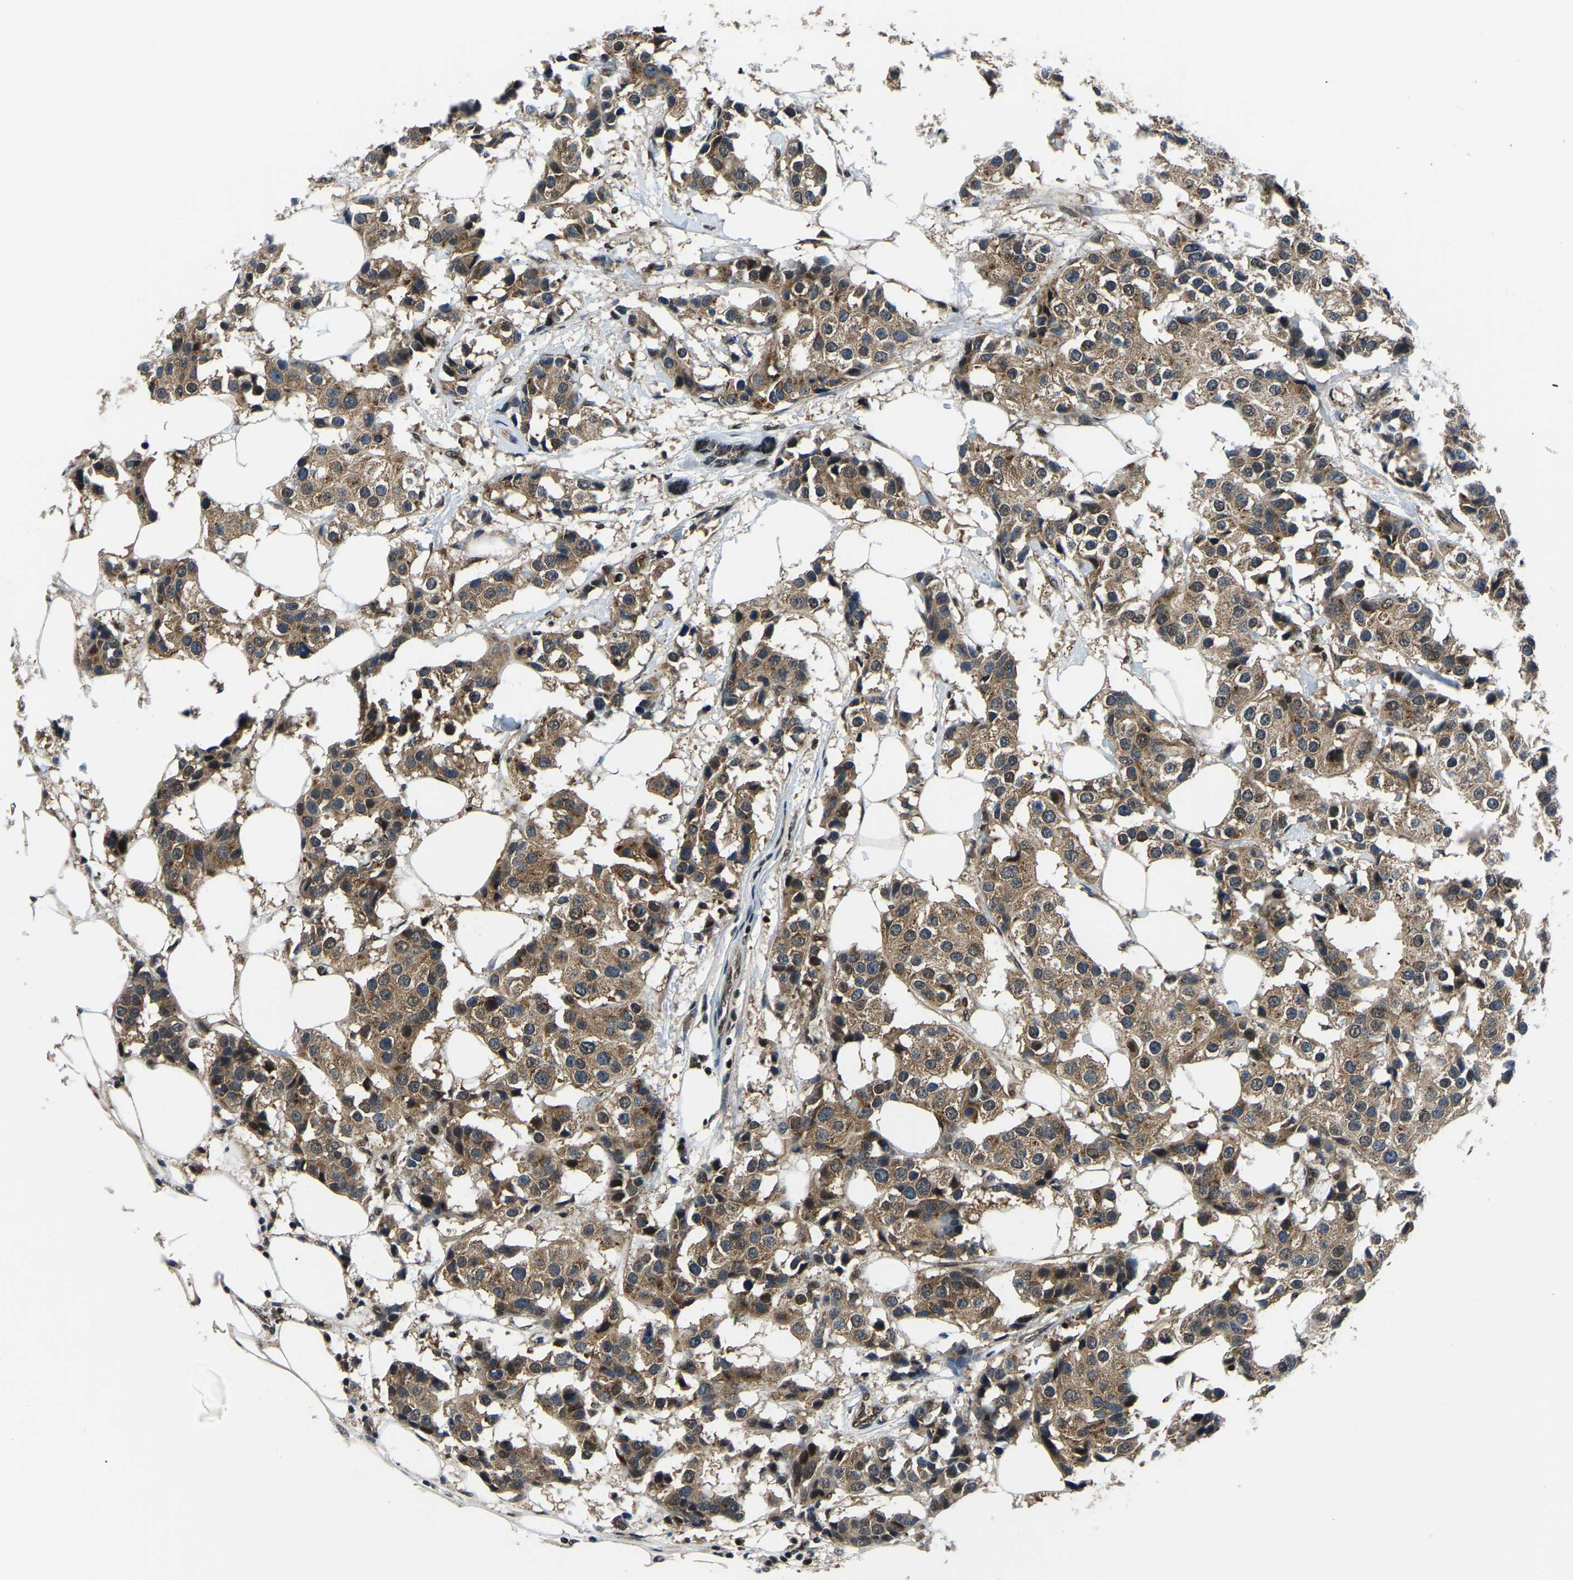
{"staining": {"intensity": "moderate", "quantity": ">75%", "location": "cytoplasmic/membranous,nuclear"}, "tissue": "breast cancer", "cell_type": "Tumor cells", "image_type": "cancer", "snomed": [{"axis": "morphology", "description": "Normal tissue, NOS"}, {"axis": "morphology", "description": "Duct carcinoma"}, {"axis": "topography", "description": "Breast"}], "caption": "The immunohistochemical stain labels moderate cytoplasmic/membranous and nuclear expression in tumor cells of breast invasive ductal carcinoma tissue.", "gene": "DFFA", "patient": {"sex": "female", "age": 39}}